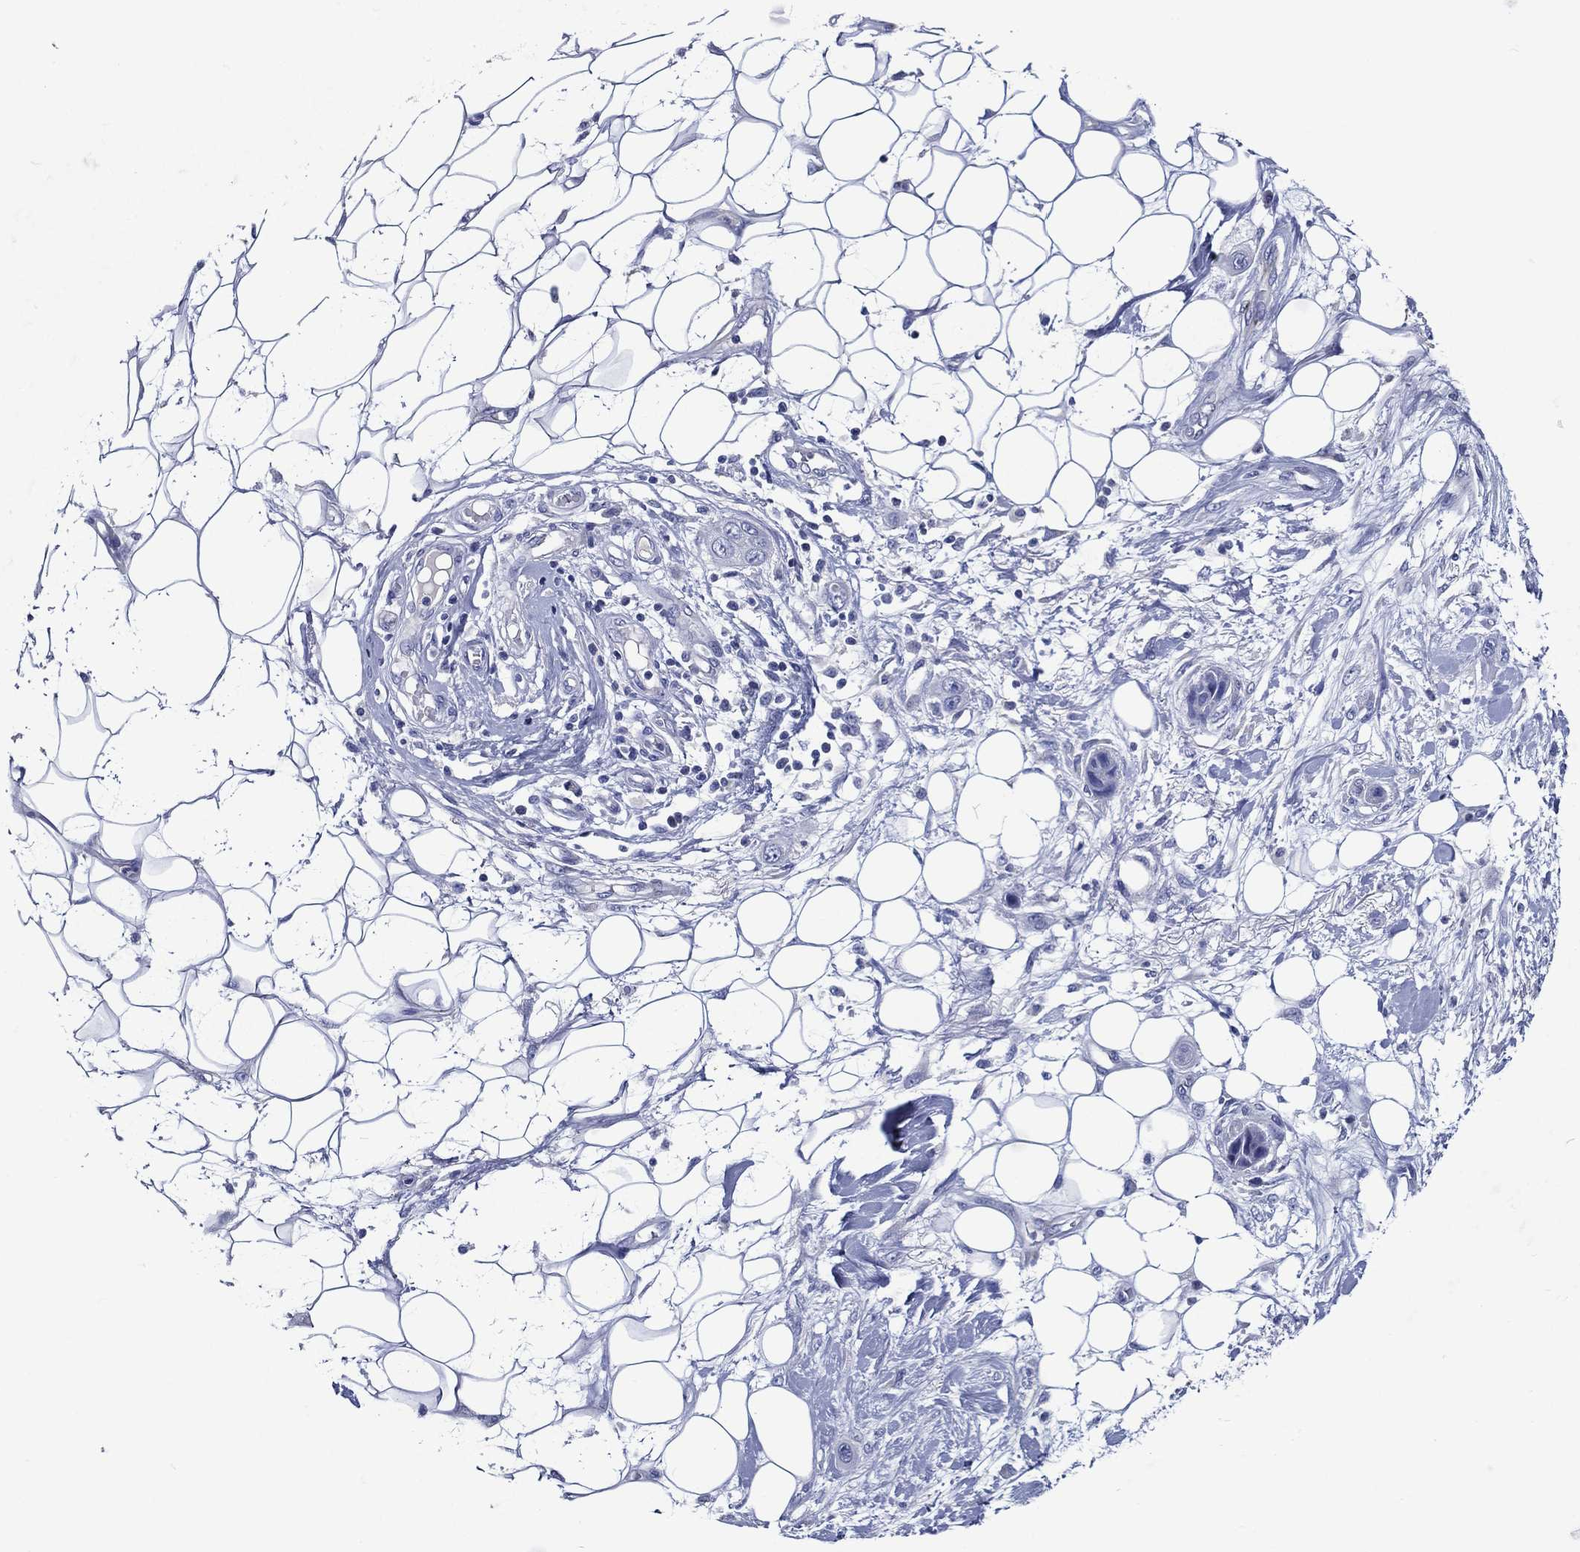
{"staining": {"intensity": "negative", "quantity": "none", "location": "none"}, "tissue": "skin cancer", "cell_type": "Tumor cells", "image_type": "cancer", "snomed": [{"axis": "morphology", "description": "Squamous cell carcinoma, NOS"}, {"axis": "topography", "description": "Skin"}], "caption": "Histopathology image shows no protein positivity in tumor cells of squamous cell carcinoma (skin) tissue.", "gene": "ACE2", "patient": {"sex": "male", "age": 79}}